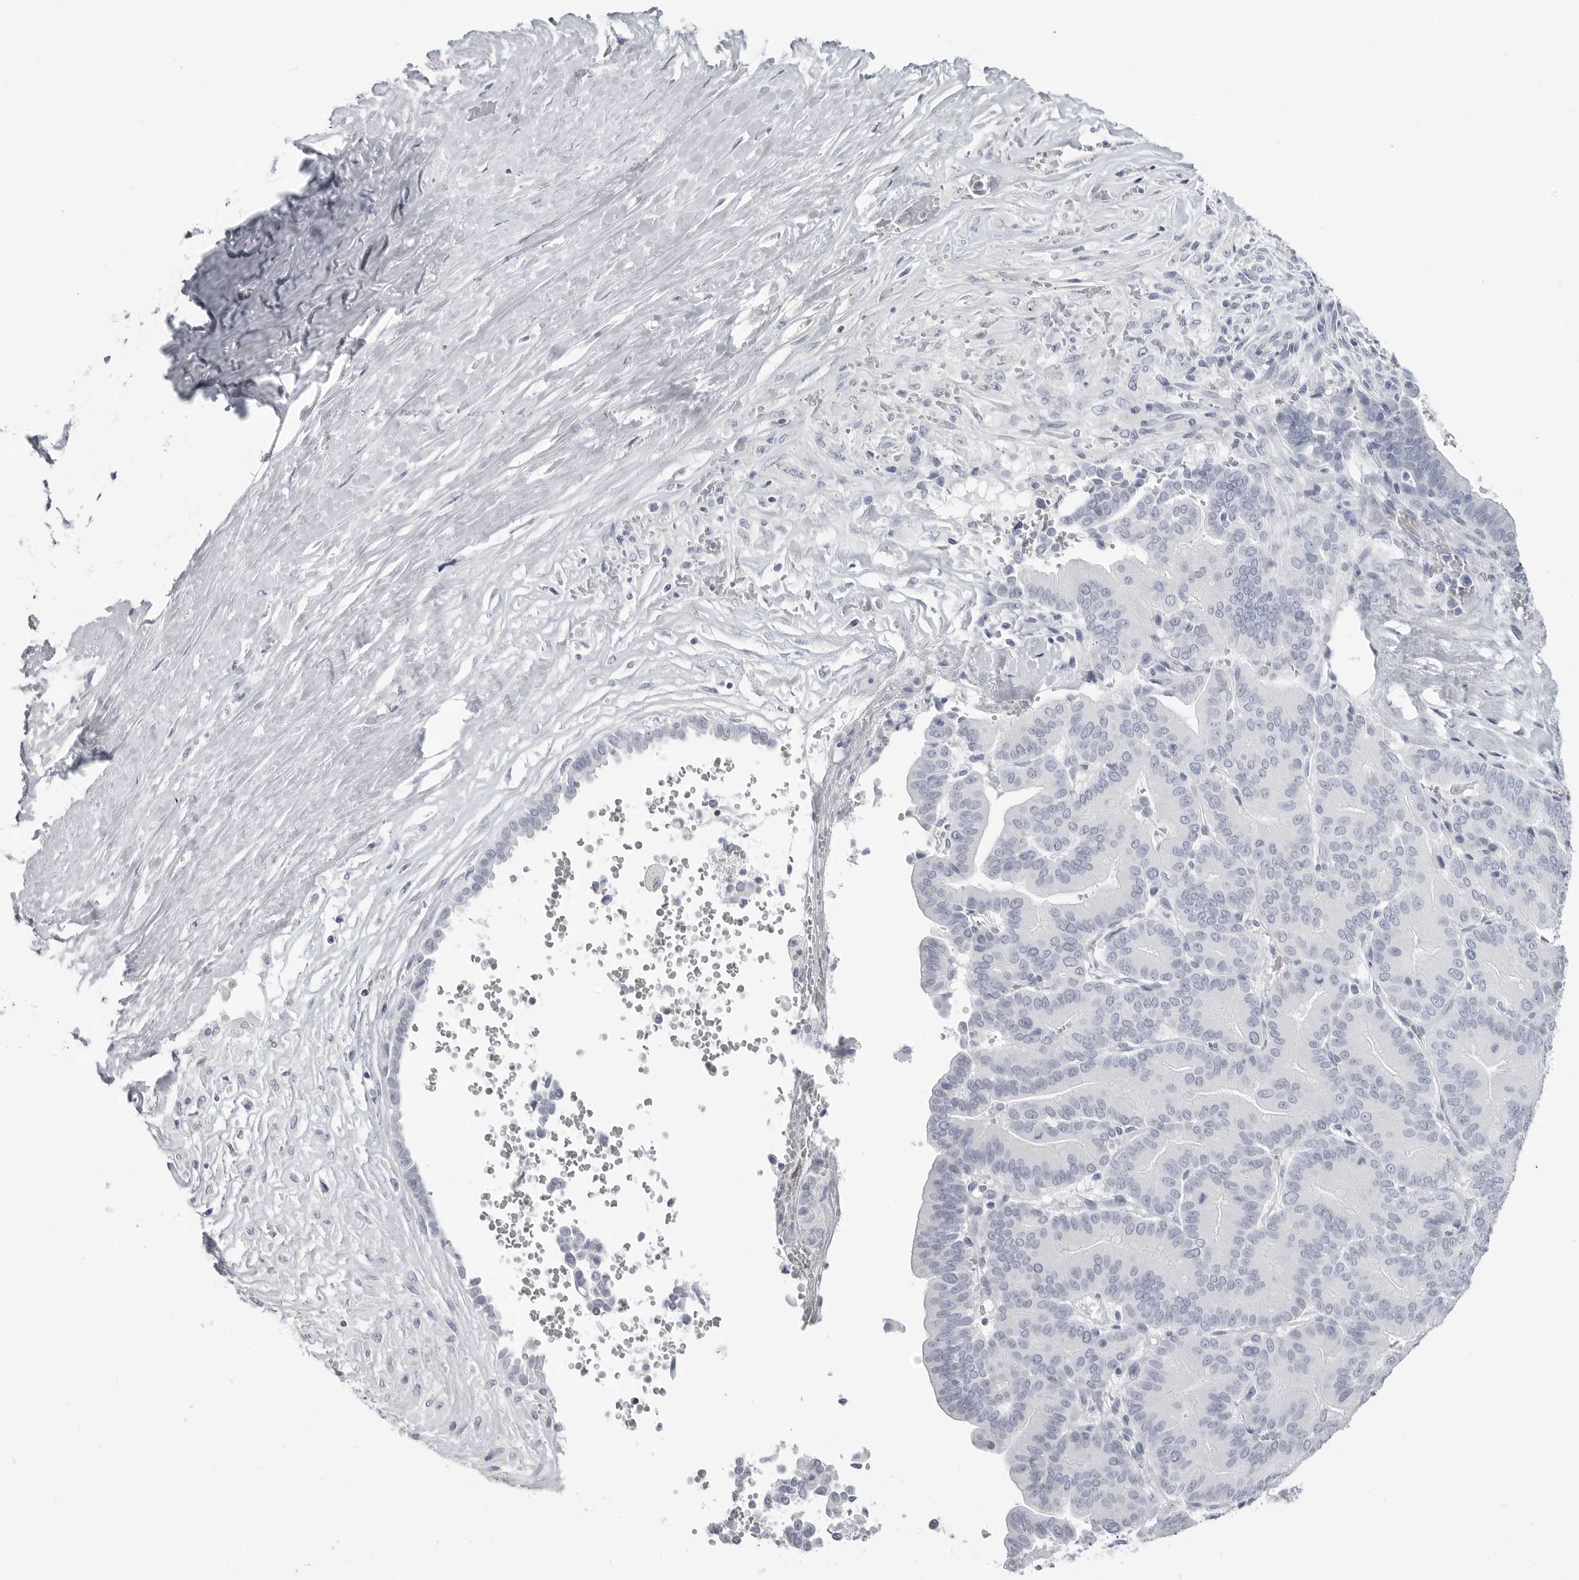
{"staining": {"intensity": "negative", "quantity": "none", "location": "none"}, "tissue": "liver cancer", "cell_type": "Tumor cells", "image_type": "cancer", "snomed": [{"axis": "morphology", "description": "Cholangiocarcinoma"}, {"axis": "topography", "description": "Liver"}], "caption": "Immunohistochemistry histopathology image of neoplastic tissue: liver cancer (cholangiocarcinoma) stained with DAB (3,3'-diaminobenzidine) reveals no significant protein expression in tumor cells.", "gene": "LY6D", "patient": {"sex": "female", "age": 75}}